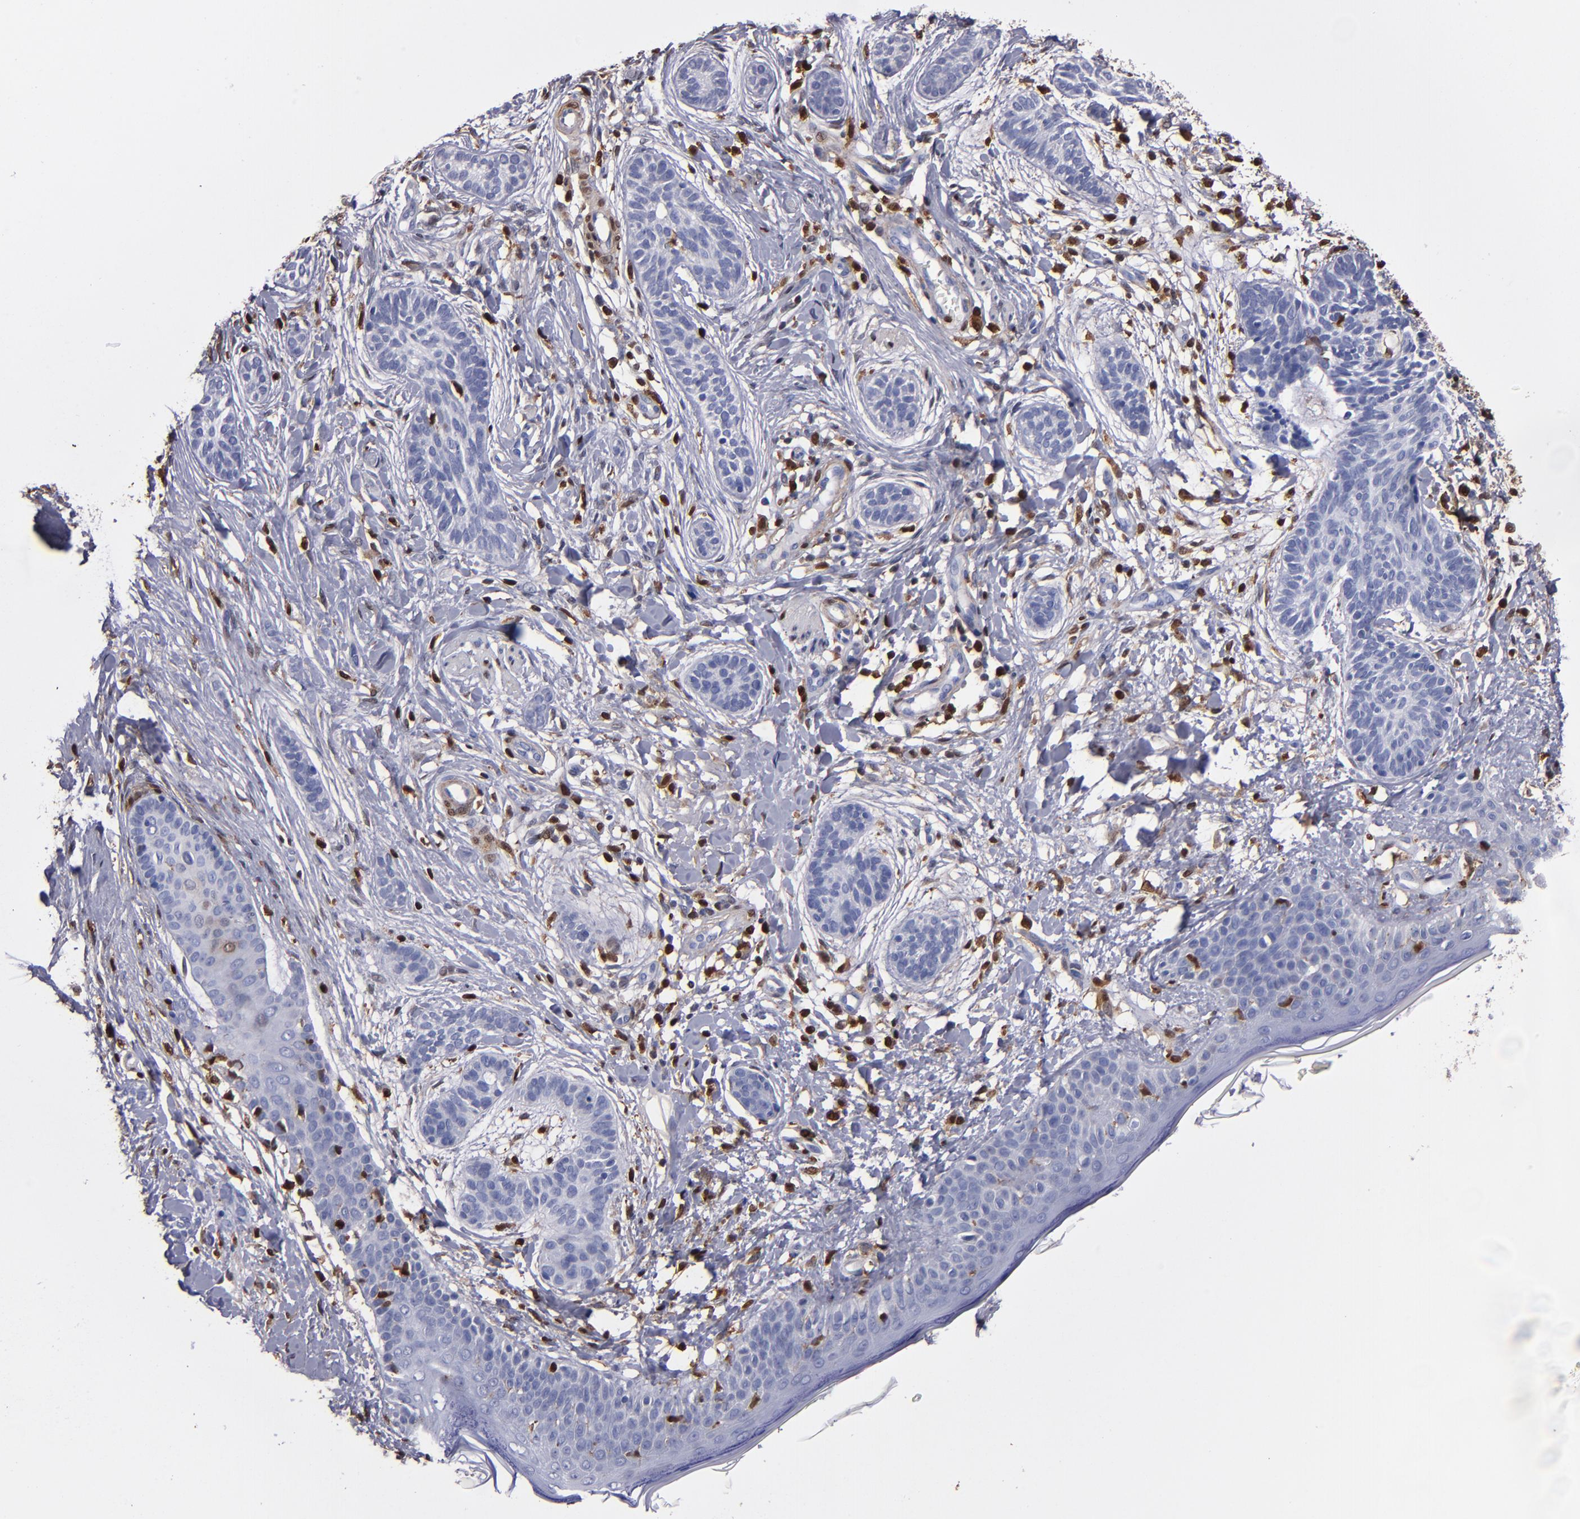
{"staining": {"intensity": "negative", "quantity": "none", "location": "none"}, "tissue": "skin cancer", "cell_type": "Tumor cells", "image_type": "cancer", "snomed": [{"axis": "morphology", "description": "Normal tissue, NOS"}, {"axis": "morphology", "description": "Basal cell carcinoma"}, {"axis": "topography", "description": "Skin"}], "caption": "An immunohistochemistry (IHC) micrograph of skin cancer (basal cell carcinoma) is shown. There is no staining in tumor cells of skin cancer (basal cell carcinoma).", "gene": "S100A4", "patient": {"sex": "male", "age": 63}}